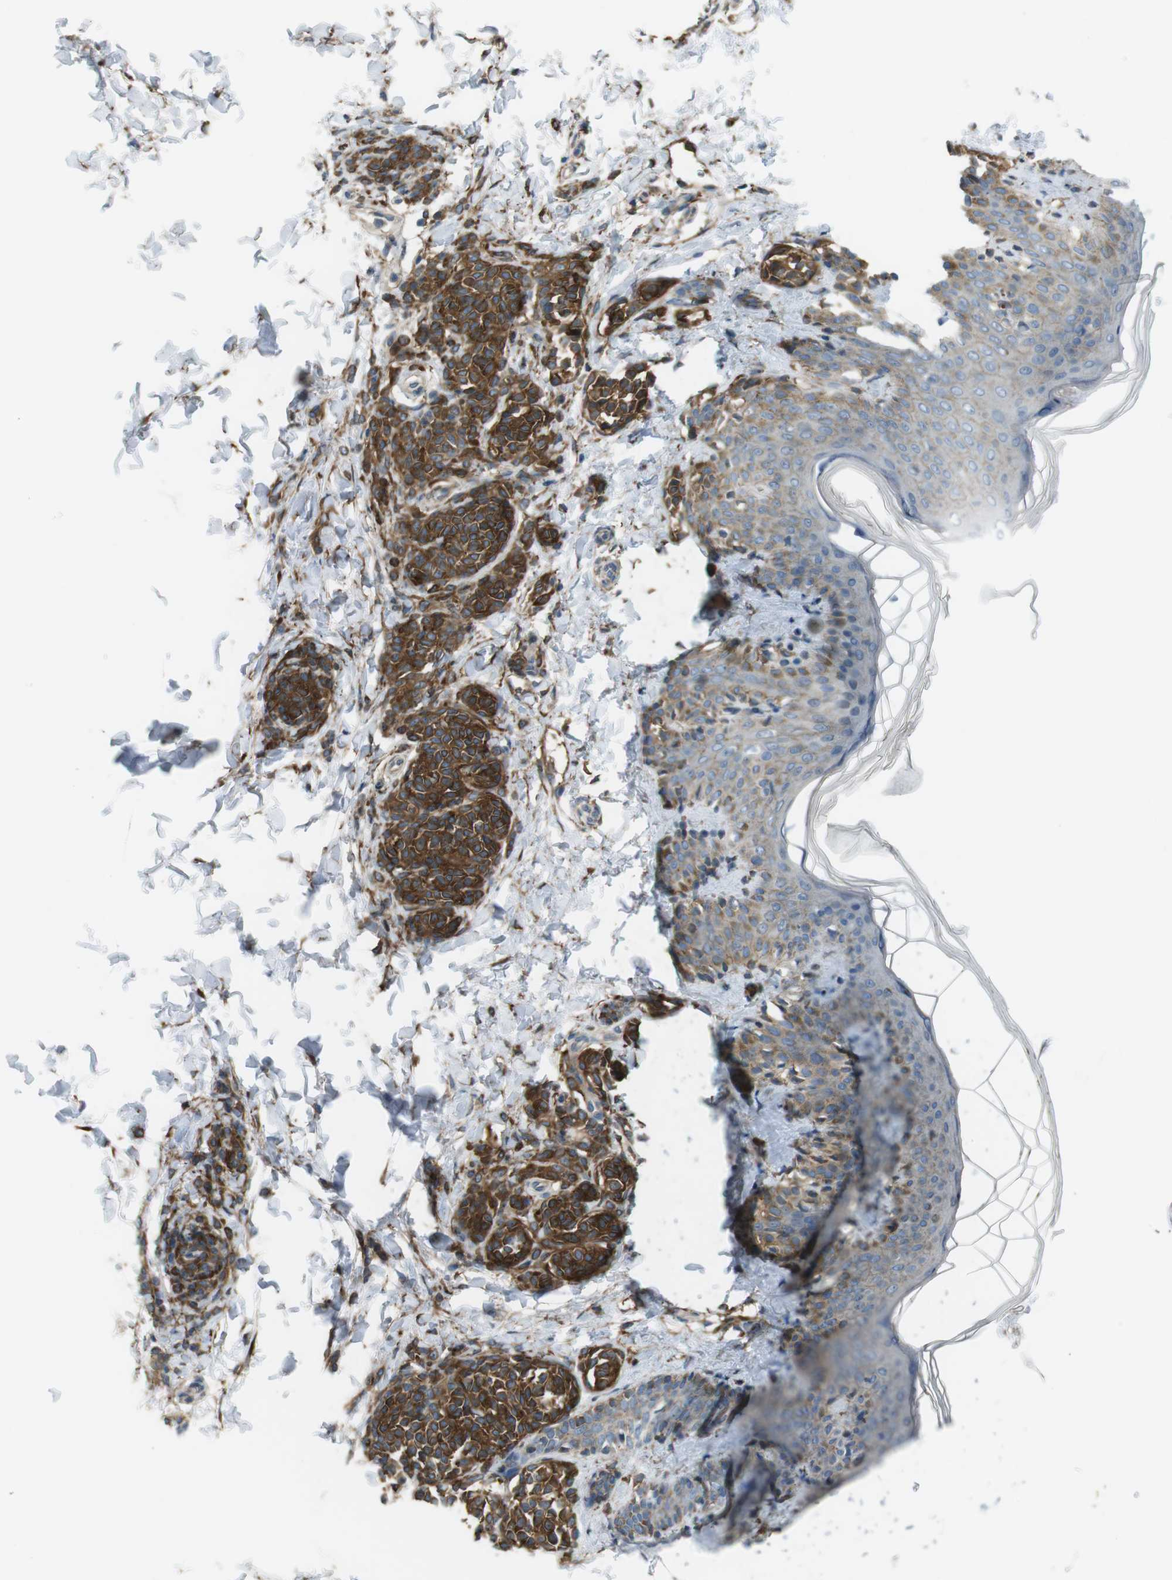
{"staining": {"intensity": "moderate", "quantity": ">75%", "location": "cytoplasmic/membranous"}, "tissue": "skin", "cell_type": "Fibroblasts", "image_type": "normal", "snomed": [{"axis": "morphology", "description": "Normal tissue, NOS"}, {"axis": "topography", "description": "Skin"}], "caption": "The image displays a brown stain indicating the presence of a protein in the cytoplasmic/membranous of fibroblasts in skin.", "gene": "ANK2", "patient": {"sex": "male", "age": 16}}